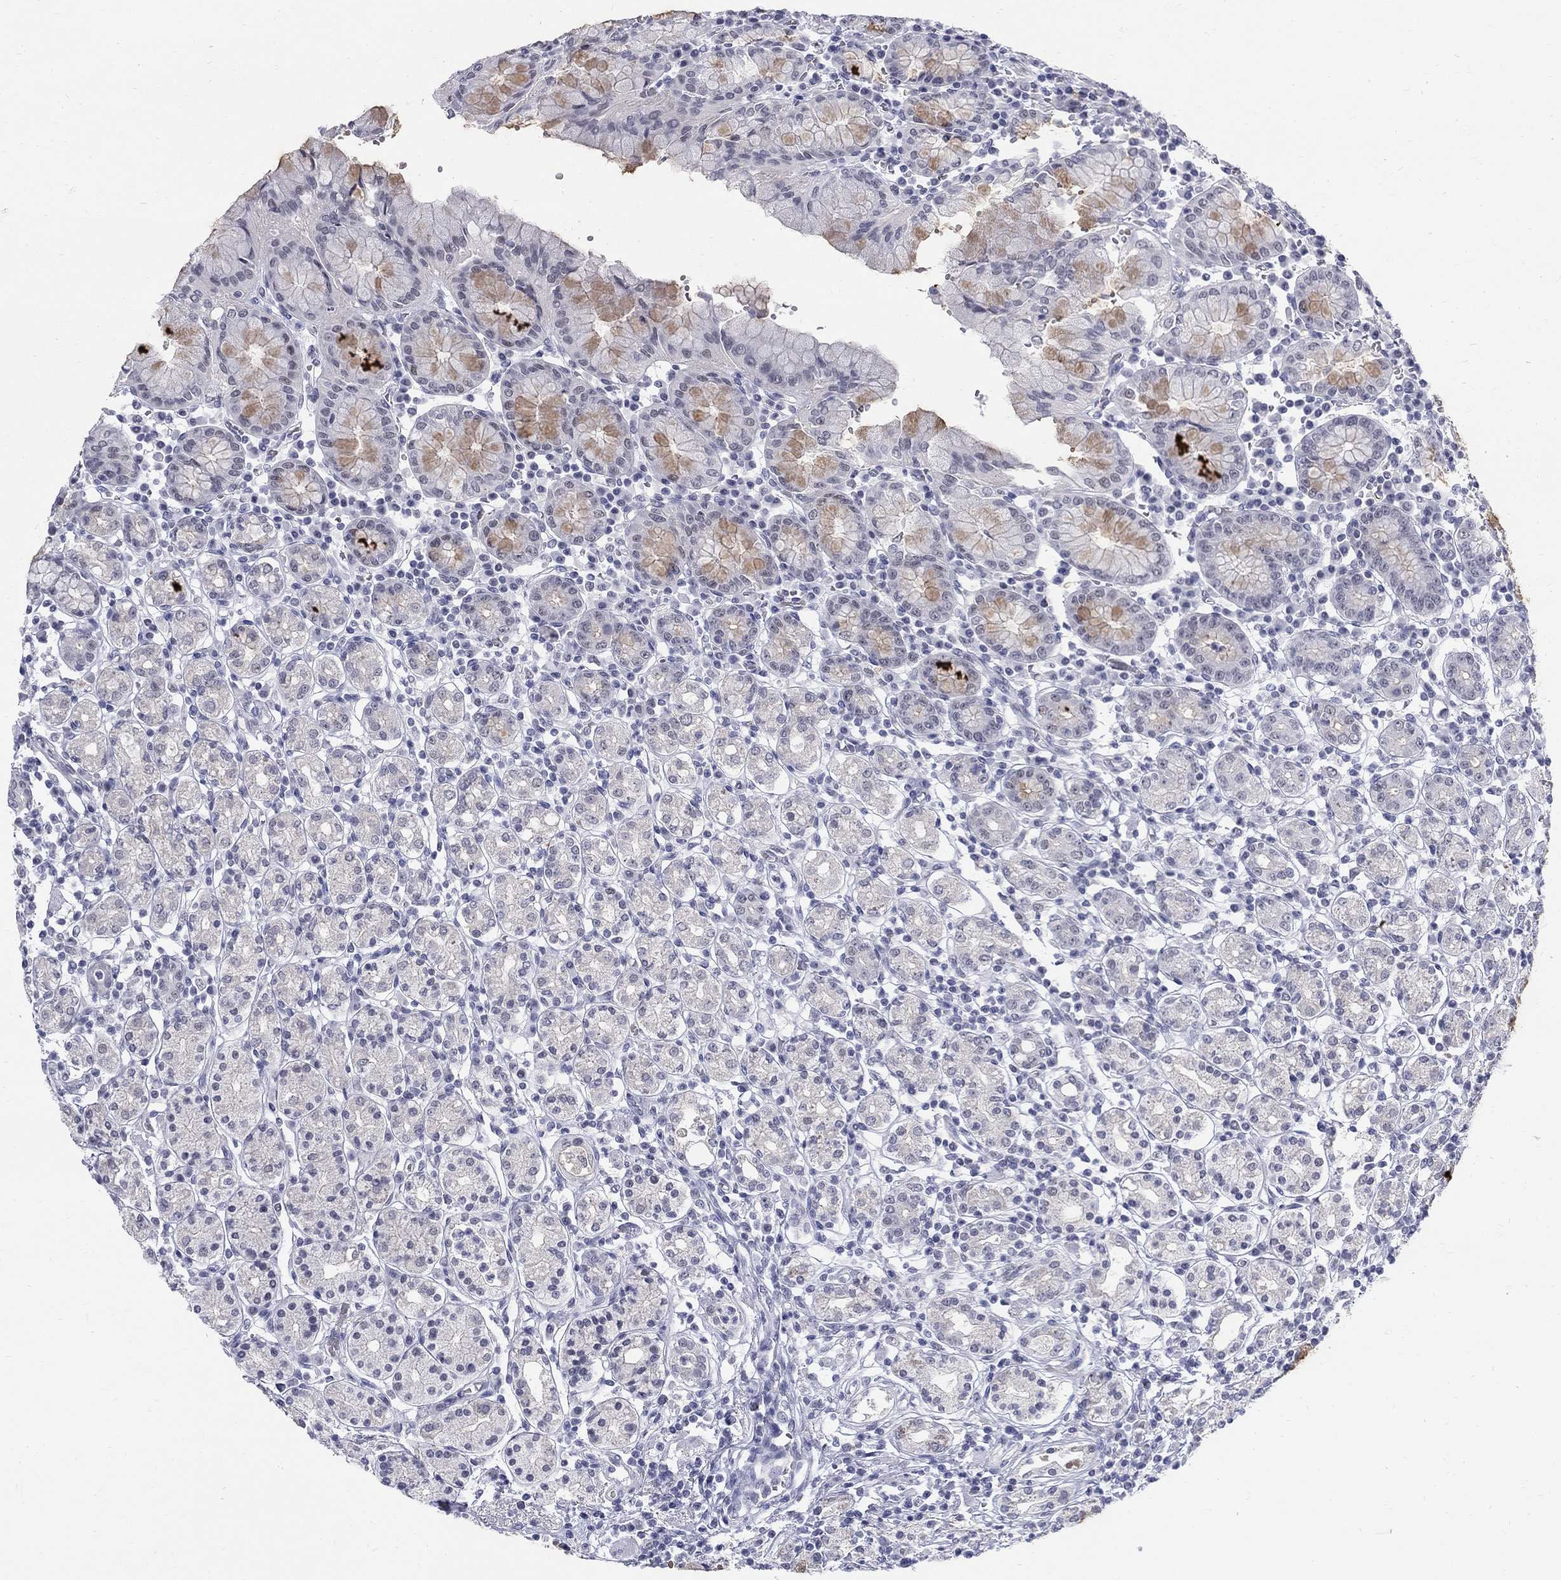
{"staining": {"intensity": "weak", "quantity": "<25%", "location": "cytoplasmic/membranous"}, "tissue": "stomach", "cell_type": "Glandular cells", "image_type": "normal", "snomed": [{"axis": "morphology", "description": "Normal tissue, NOS"}, {"axis": "topography", "description": "Stomach, upper"}, {"axis": "topography", "description": "Stomach"}], "caption": "IHC of normal stomach exhibits no staining in glandular cells.", "gene": "DMTN", "patient": {"sex": "male", "age": 62}}